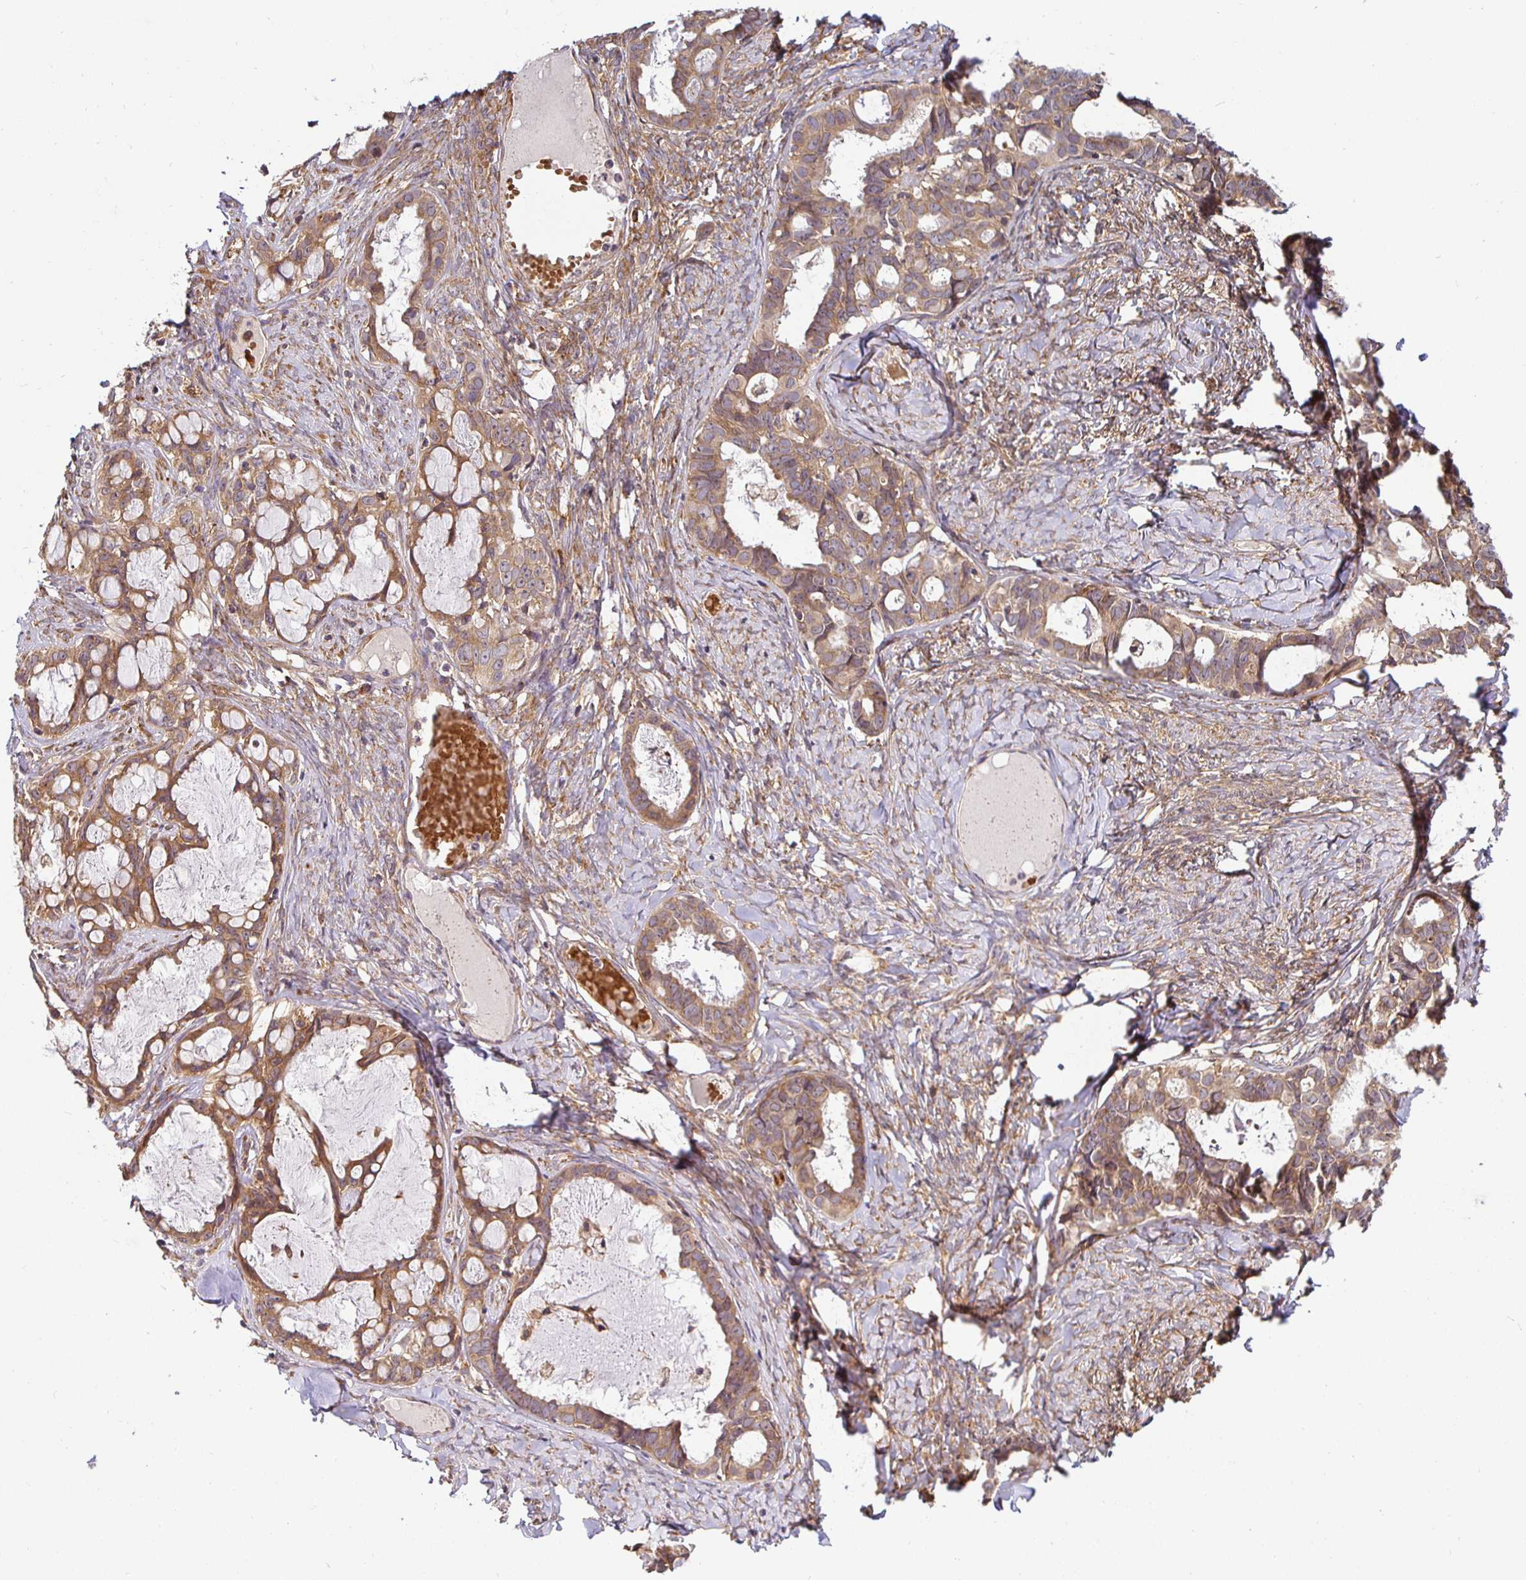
{"staining": {"intensity": "moderate", "quantity": ">75%", "location": "cytoplasmic/membranous"}, "tissue": "ovarian cancer", "cell_type": "Tumor cells", "image_type": "cancer", "snomed": [{"axis": "morphology", "description": "Cystadenocarcinoma, serous, NOS"}, {"axis": "topography", "description": "Ovary"}], "caption": "Human ovarian cancer stained with a brown dye demonstrates moderate cytoplasmic/membranous positive staining in about >75% of tumor cells.", "gene": "IRAK1", "patient": {"sex": "female", "age": 69}}